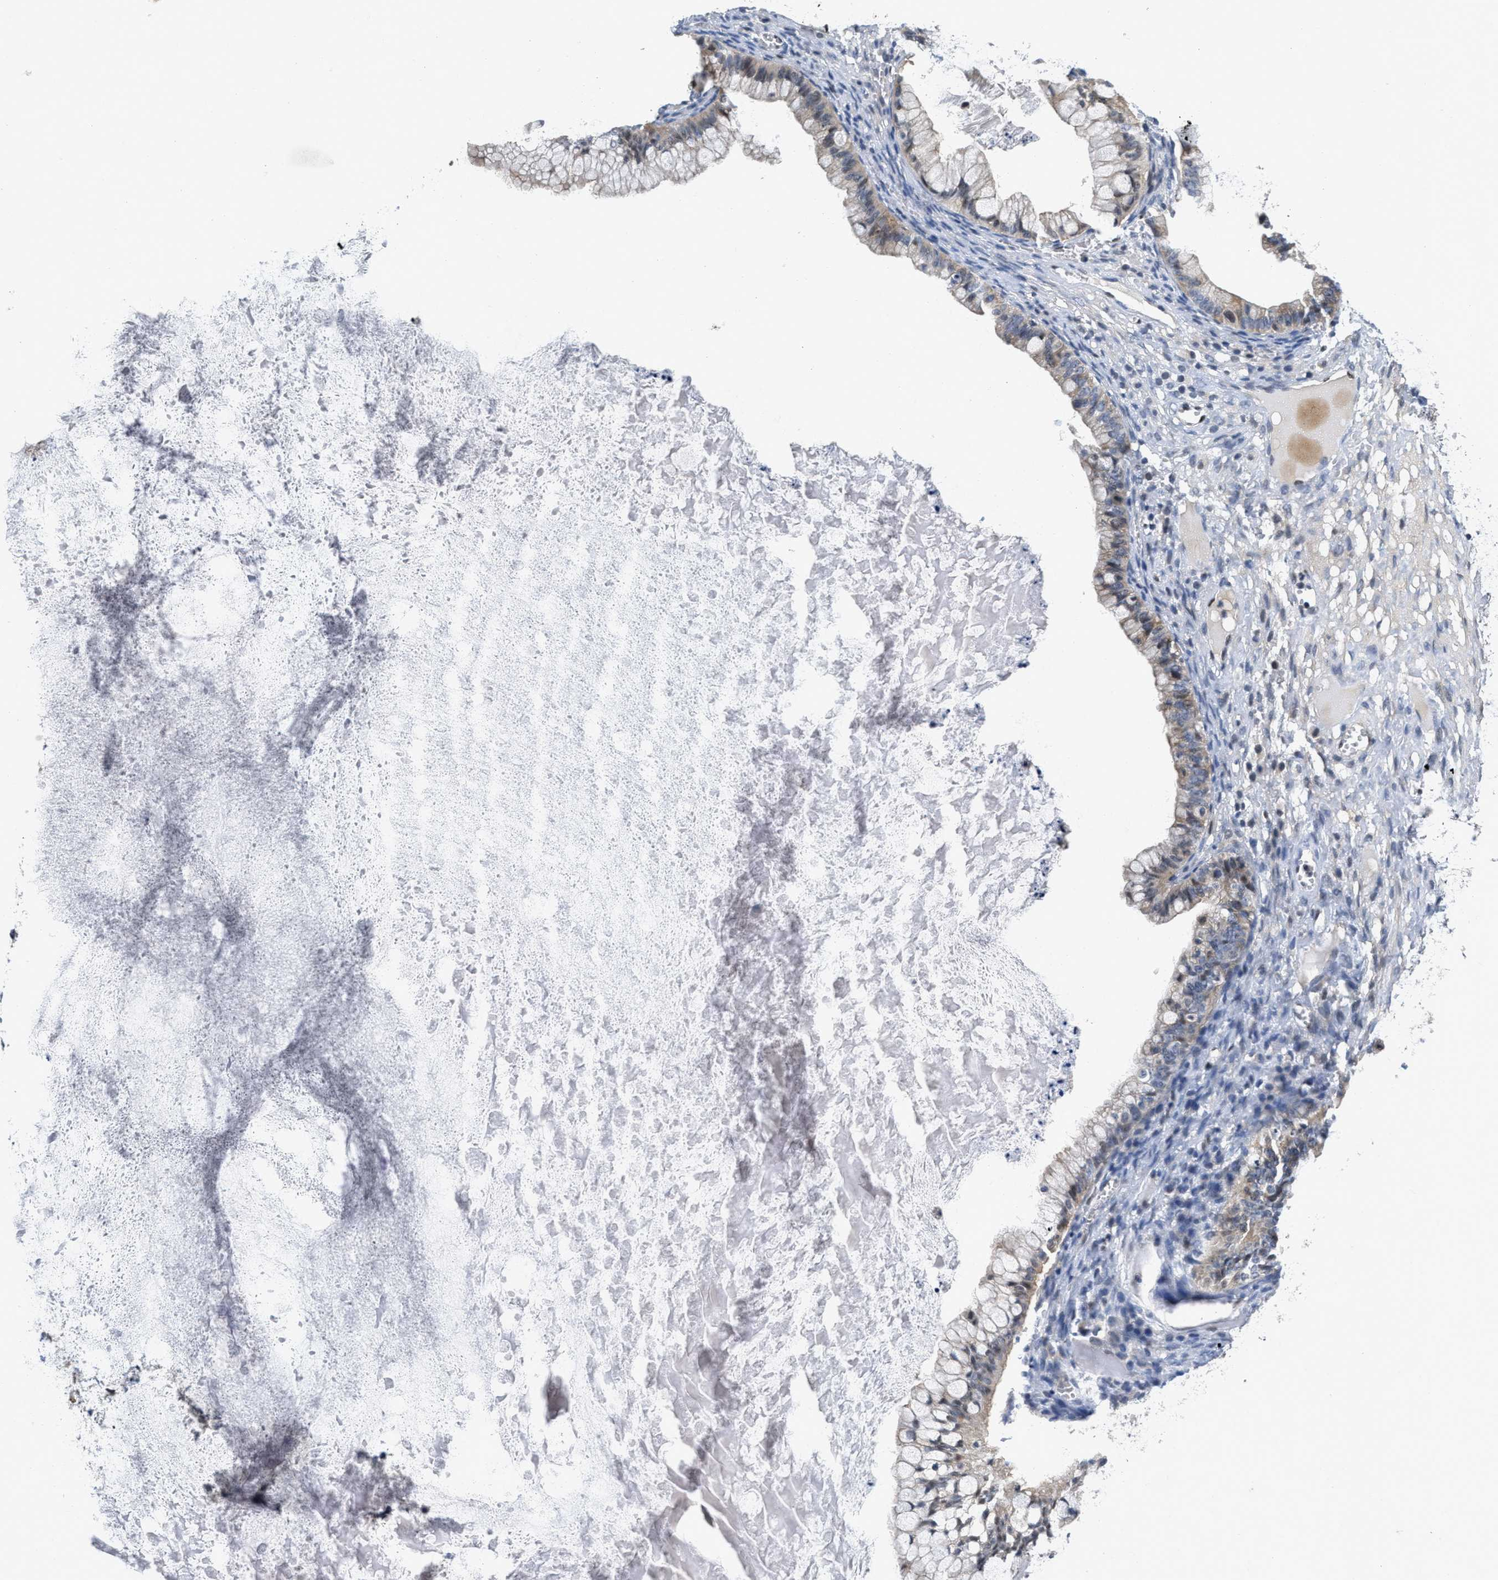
{"staining": {"intensity": "weak", "quantity": ">75%", "location": "cytoplasmic/membranous"}, "tissue": "ovarian cancer", "cell_type": "Tumor cells", "image_type": "cancer", "snomed": [{"axis": "morphology", "description": "Cystadenocarcinoma, mucinous, NOS"}, {"axis": "topography", "description": "Ovary"}], "caption": "Immunohistochemical staining of ovarian mucinous cystadenocarcinoma shows low levels of weak cytoplasmic/membranous positivity in about >75% of tumor cells.", "gene": "VIP", "patient": {"sex": "female", "age": 57}}